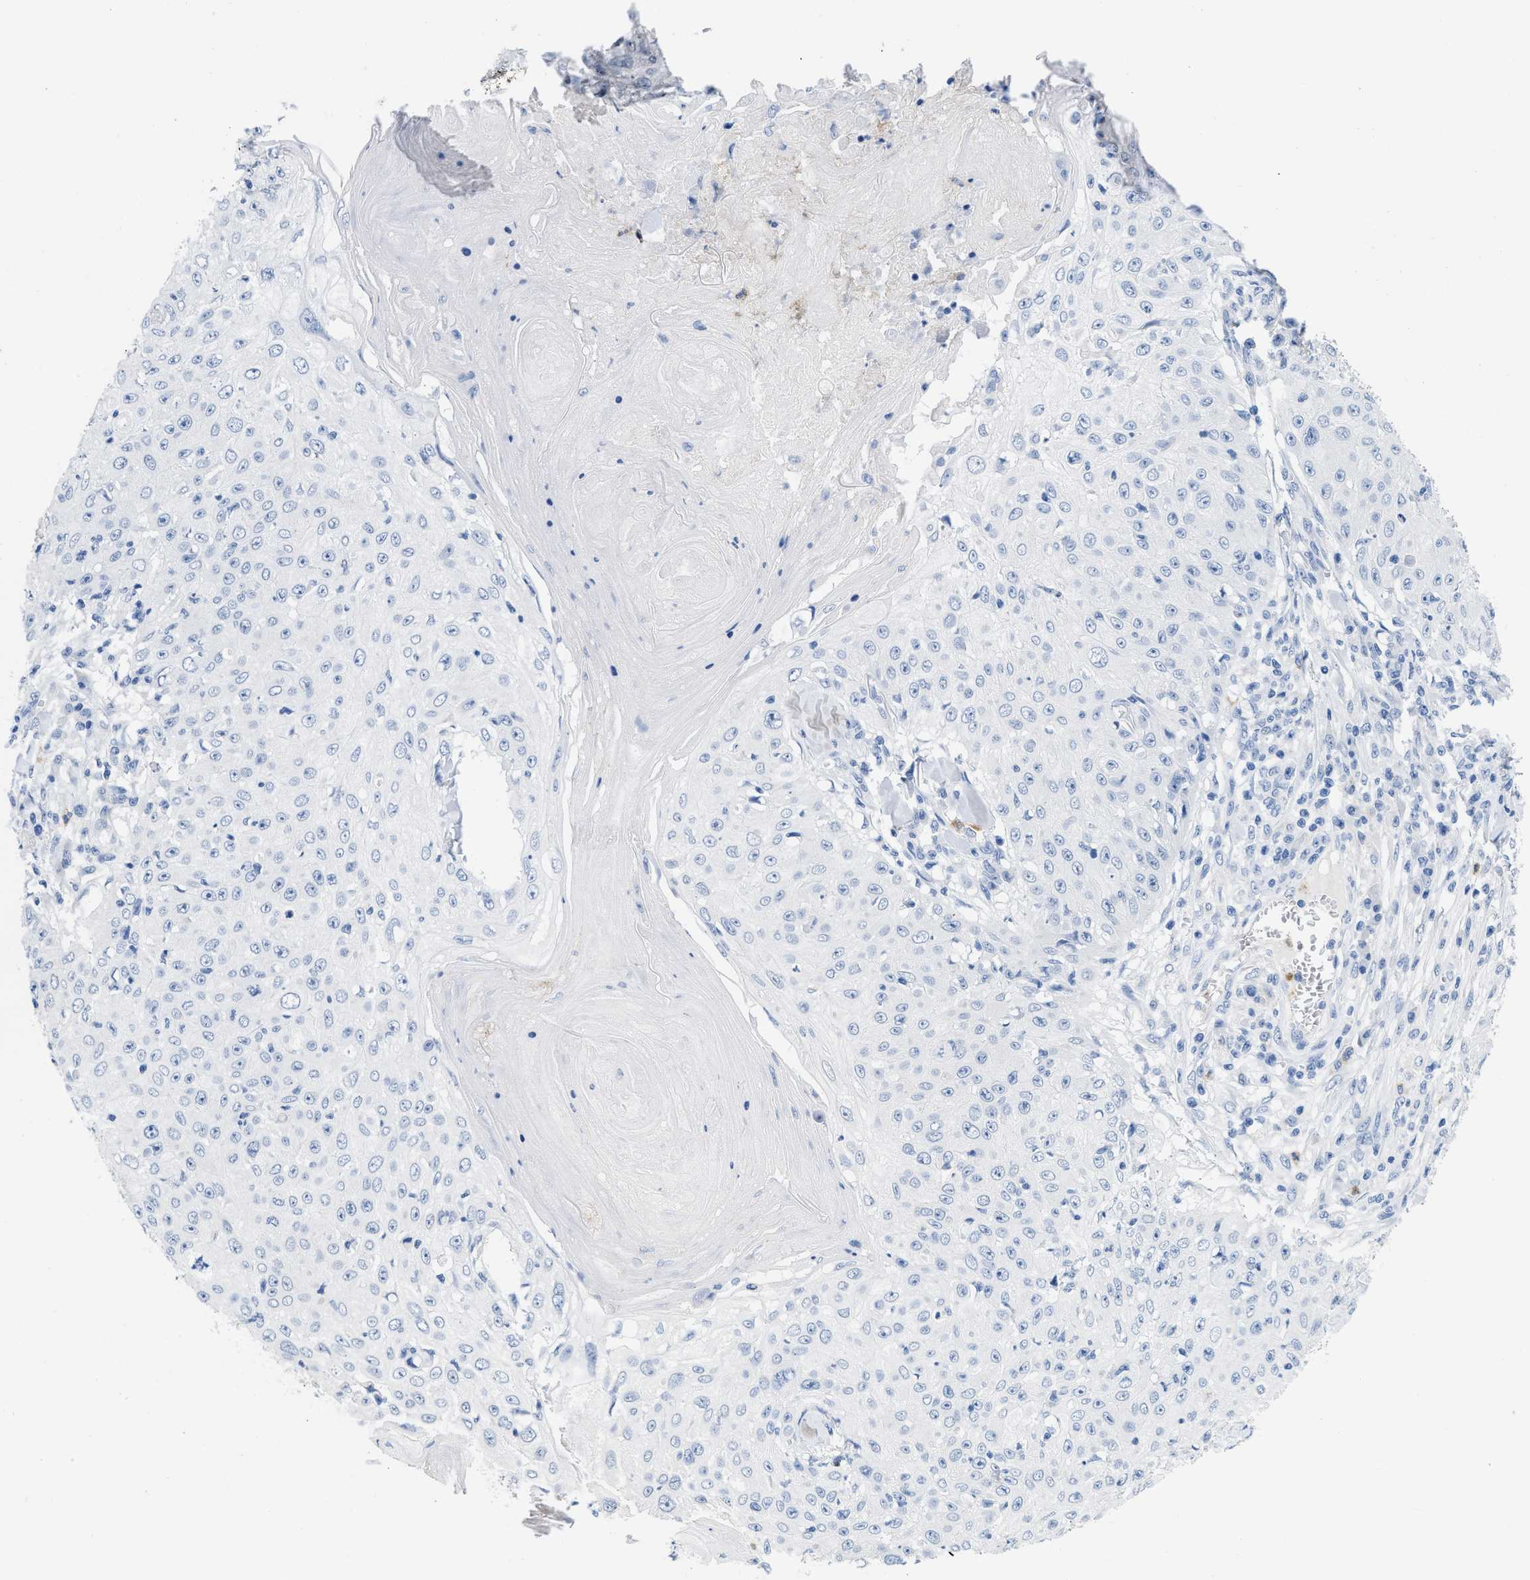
{"staining": {"intensity": "negative", "quantity": "none", "location": "none"}, "tissue": "skin cancer", "cell_type": "Tumor cells", "image_type": "cancer", "snomed": [{"axis": "morphology", "description": "Squamous cell carcinoma, NOS"}, {"axis": "topography", "description": "Skin"}], "caption": "A photomicrograph of human squamous cell carcinoma (skin) is negative for staining in tumor cells.", "gene": "CR1", "patient": {"sex": "male", "age": 86}}